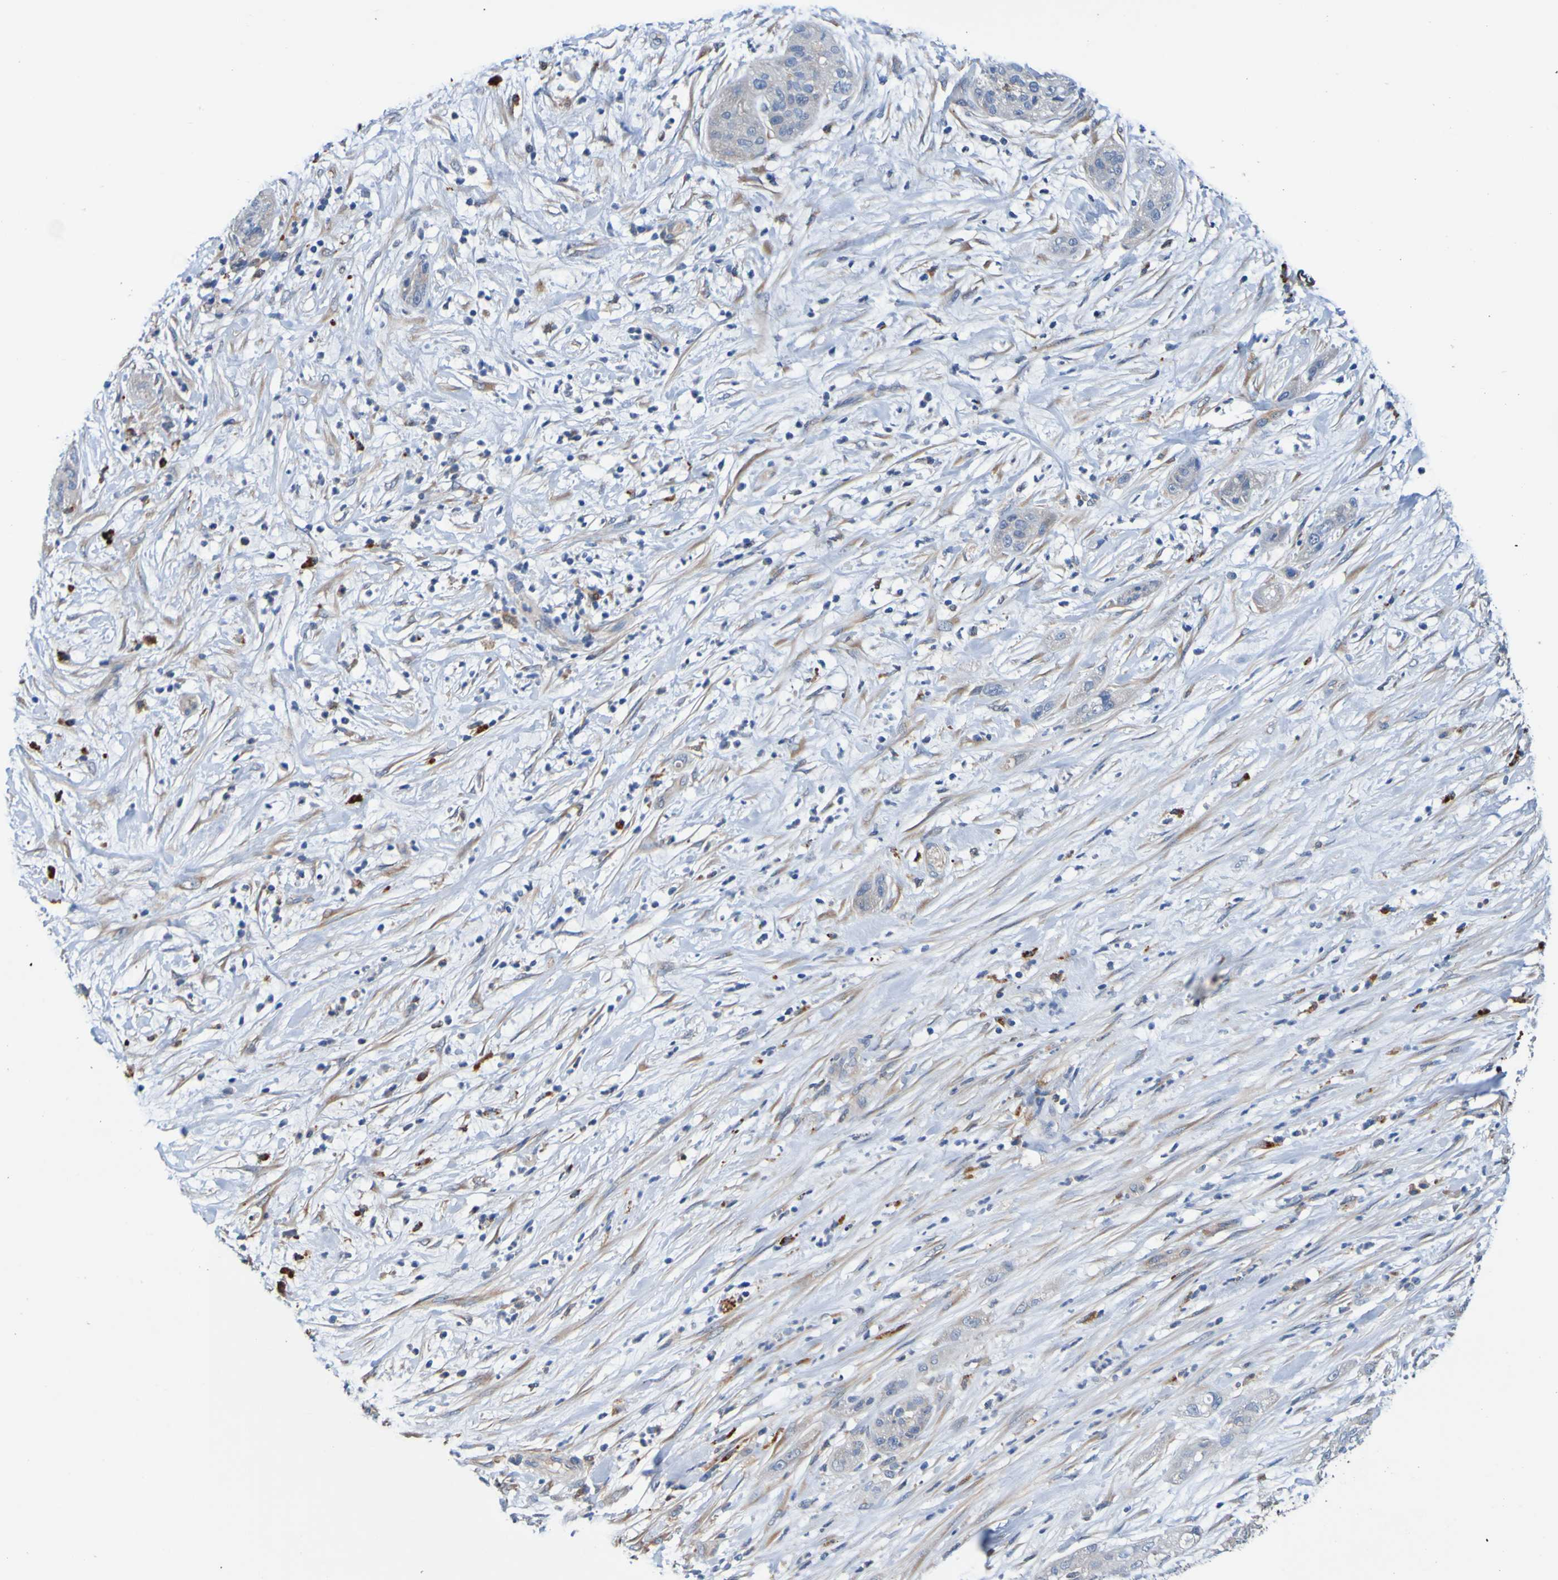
{"staining": {"intensity": "weak", "quantity": ">75%", "location": "cytoplasmic/membranous"}, "tissue": "pancreatic cancer", "cell_type": "Tumor cells", "image_type": "cancer", "snomed": [{"axis": "morphology", "description": "Adenocarcinoma, NOS"}, {"axis": "topography", "description": "Pancreas"}], "caption": "Adenocarcinoma (pancreatic) tissue displays weak cytoplasmic/membranous staining in approximately >75% of tumor cells Using DAB (3,3'-diaminobenzidine) (brown) and hematoxylin (blue) stains, captured at high magnification using brightfield microscopy.", "gene": "METAP2", "patient": {"sex": "female", "age": 78}}